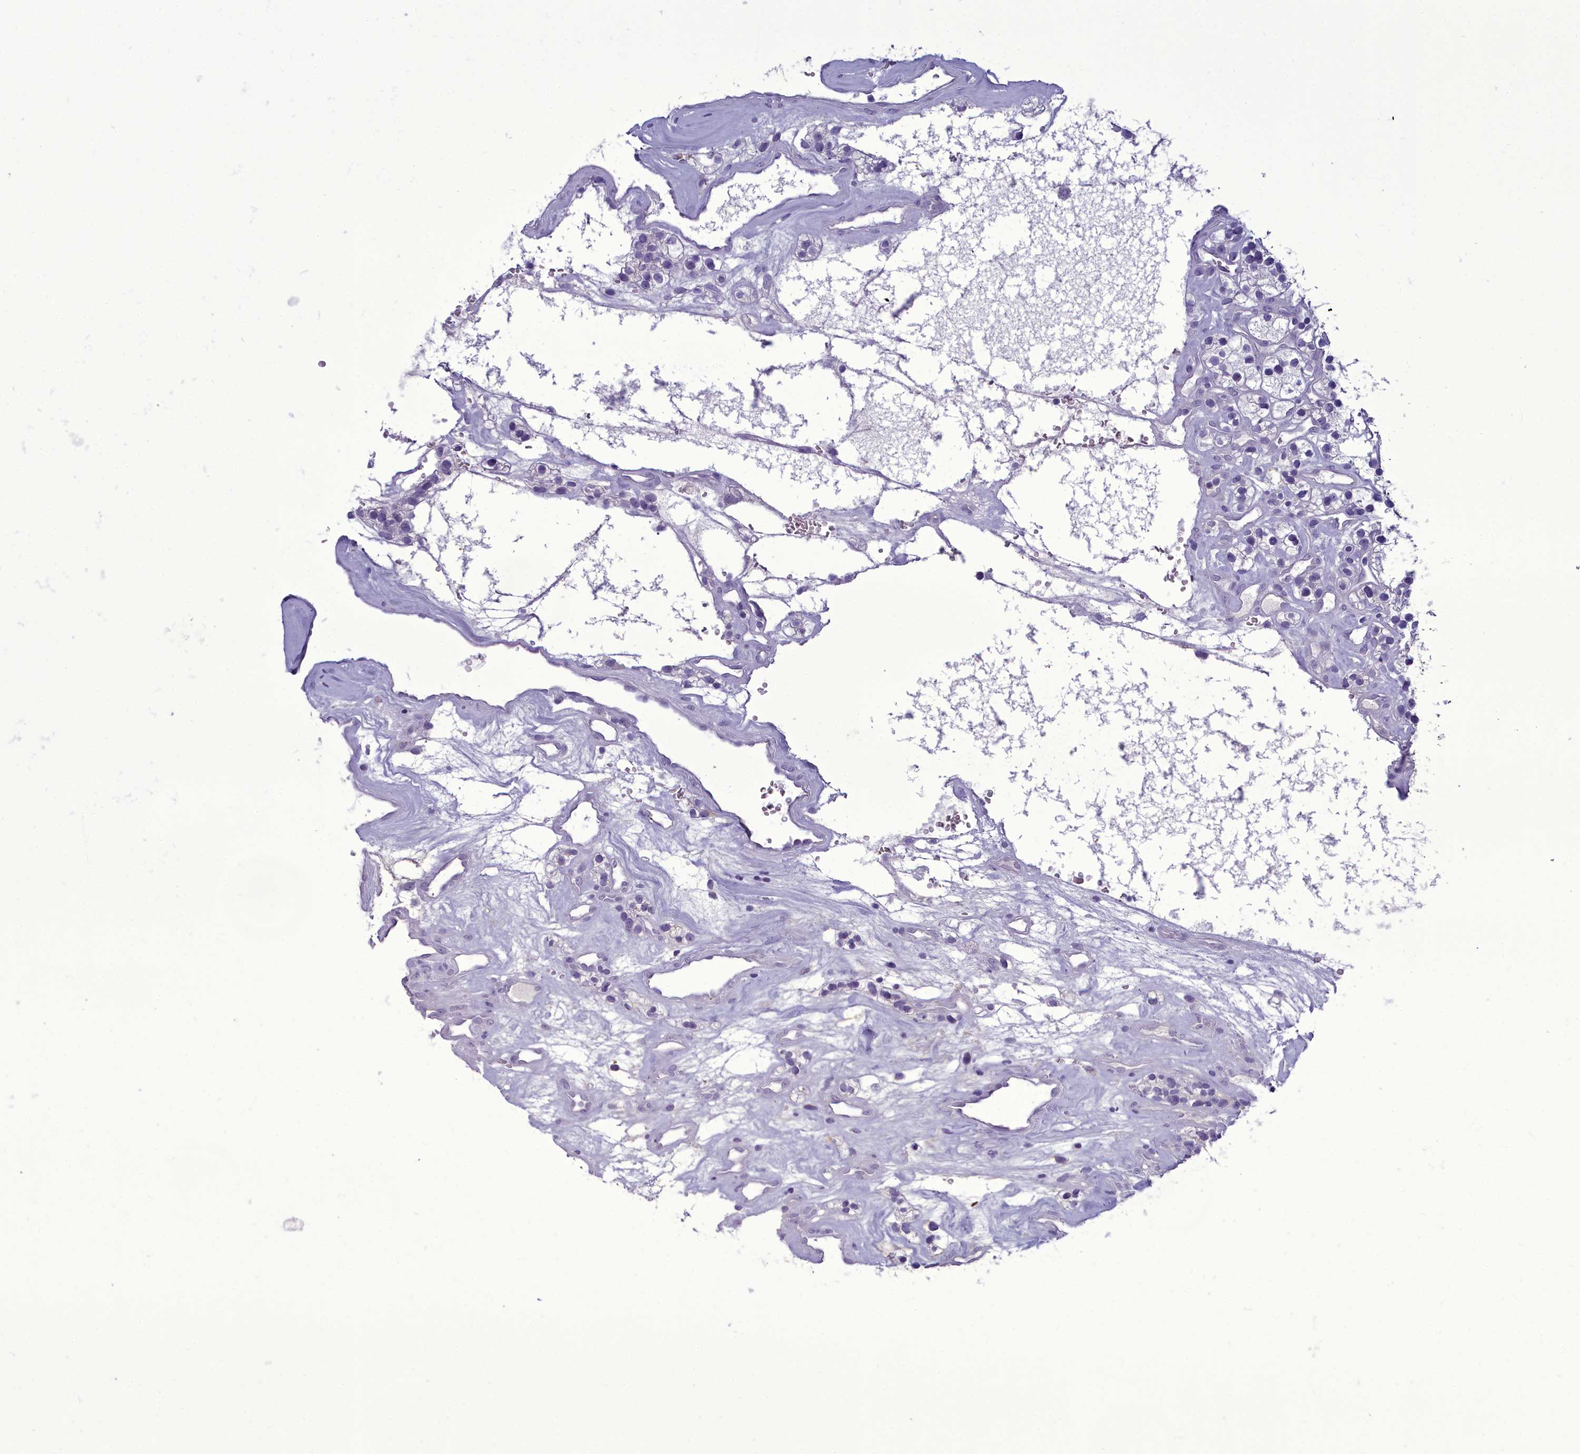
{"staining": {"intensity": "negative", "quantity": "none", "location": "none"}, "tissue": "renal cancer", "cell_type": "Tumor cells", "image_type": "cancer", "snomed": [{"axis": "morphology", "description": "Adenocarcinoma, NOS"}, {"axis": "topography", "description": "Kidney"}], "caption": "Immunohistochemistry (IHC) image of neoplastic tissue: renal cancer (adenocarcinoma) stained with DAB (3,3'-diaminobenzidine) reveals no significant protein expression in tumor cells.", "gene": "OSTN", "patient": {"sex": "female", "age": 57}}